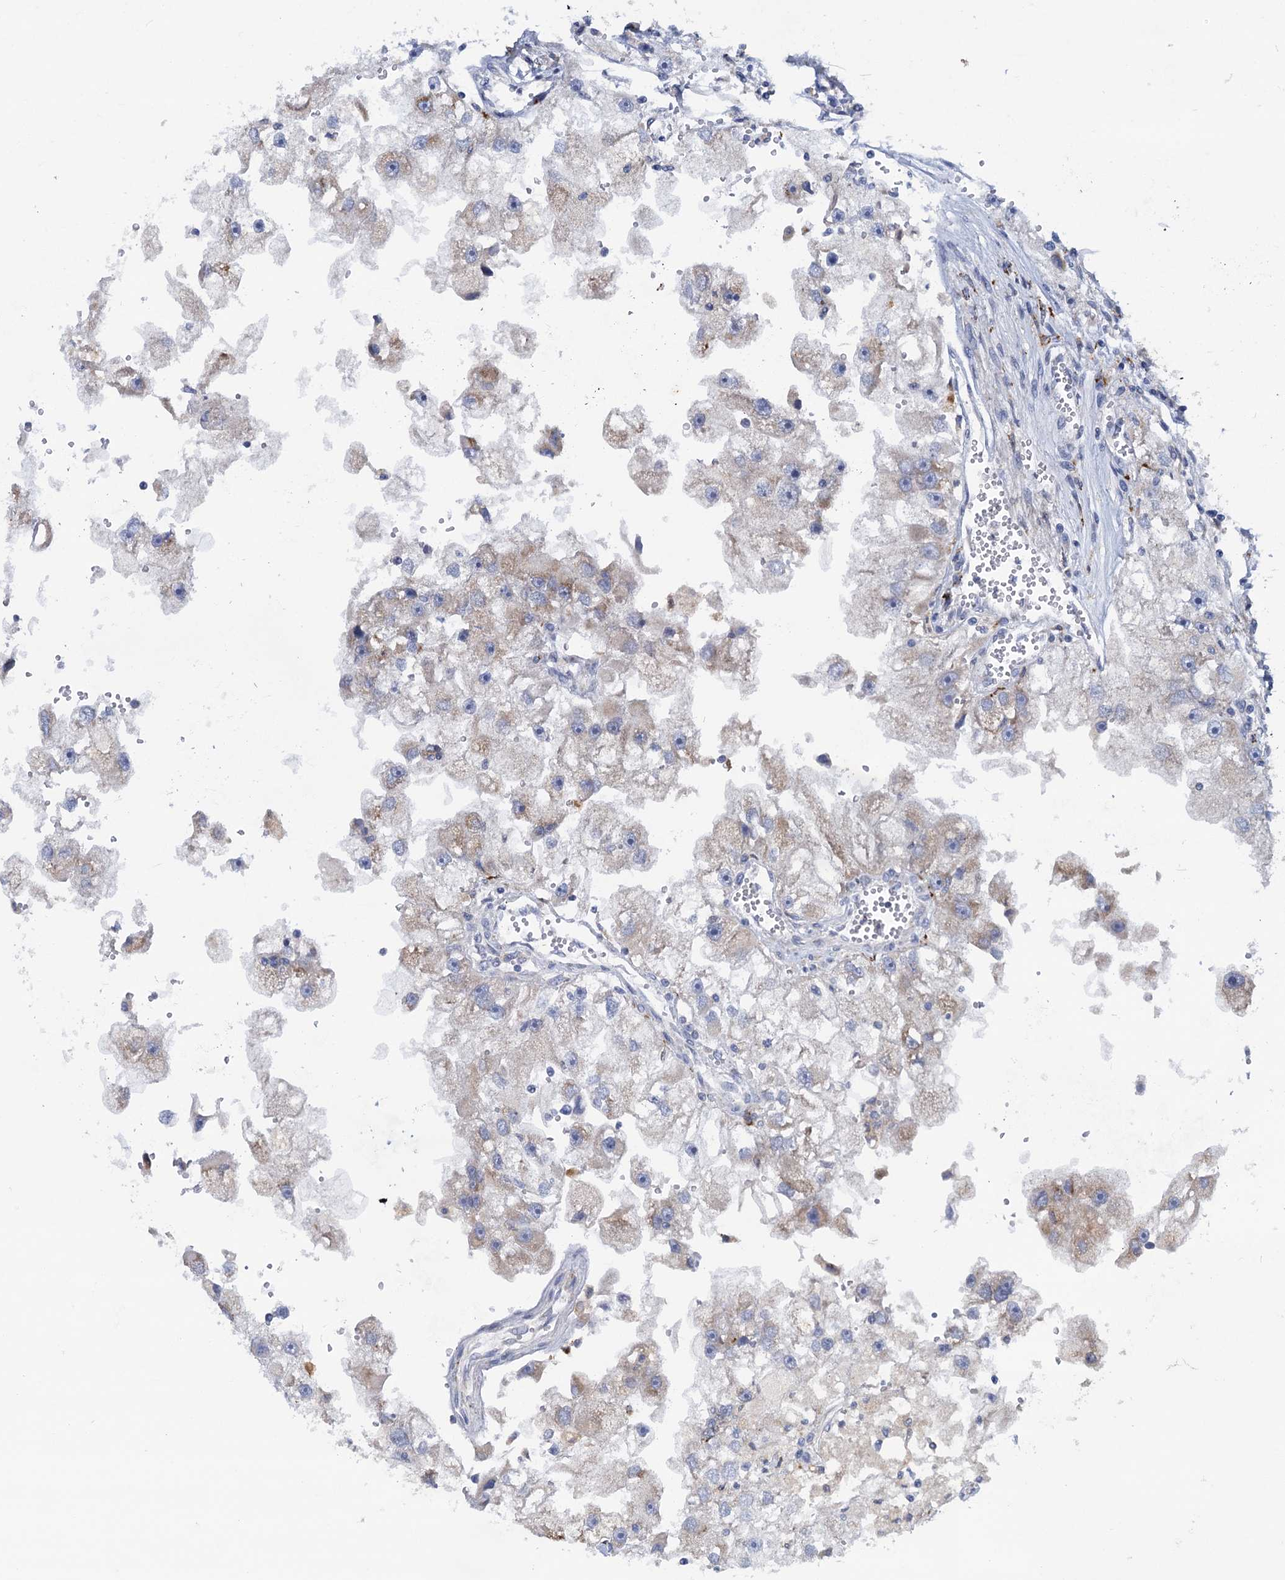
{"staining": {"intensity": "negative", "quantity": "none", "location": "none"}, "tissue": "renal cancer", "cell_type": "Tumor cells", "image_type": "cancer", "snomed": [{"axis": "morphology", "description": "Adenocarcinoma, NOS"}, {"axis": "topography", "description": "Kidney"}], "caption": "A high-resolution histopathology image shows immunohistochemistry (IHC) staining of renal cancer (adenocarcinoma), which displays no significant positivity in tumor cells.", "gene": "ANKS3", "patient": {"sex": "male", "age": 63}}